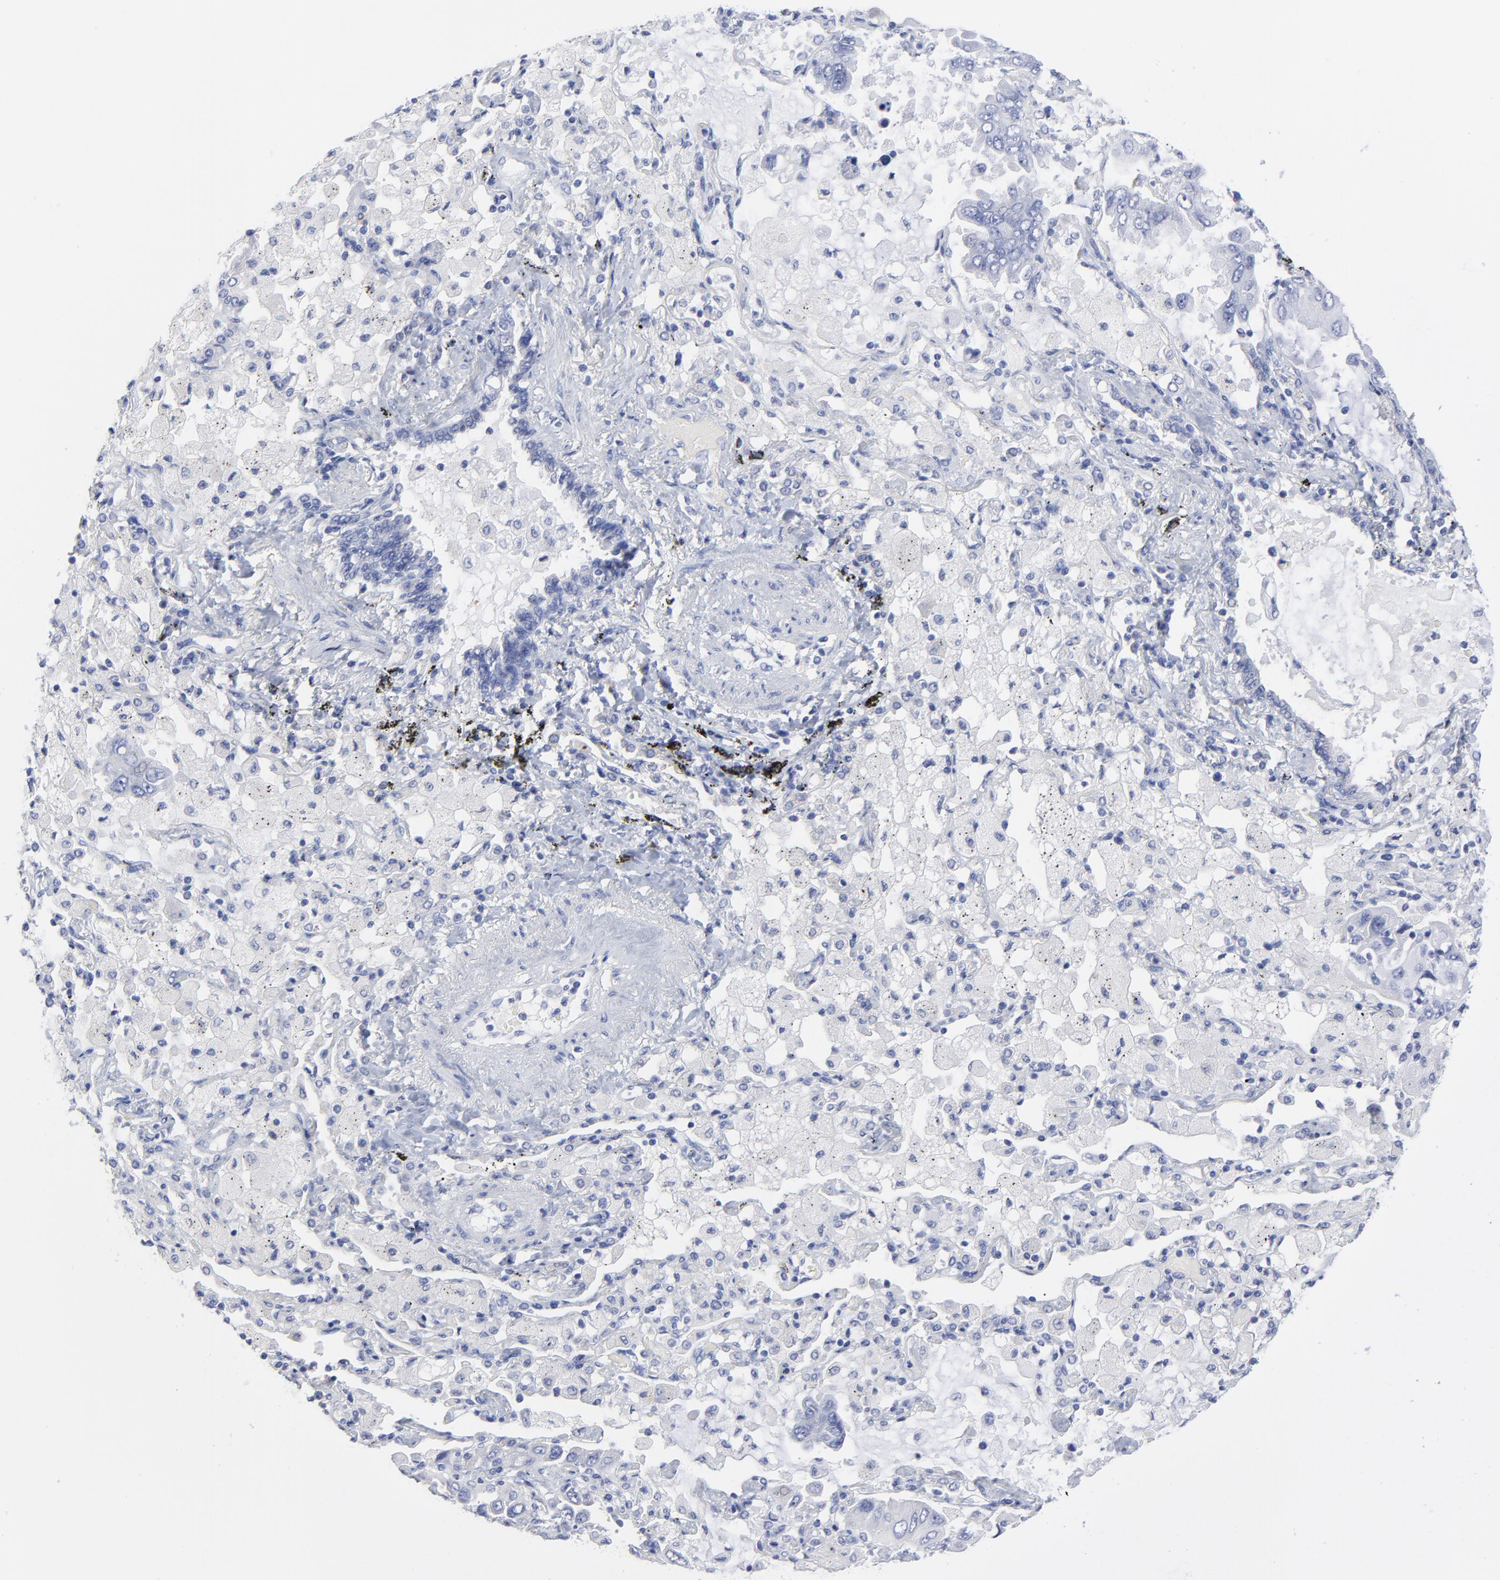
{"staining": {"intensity": "negative", "quantity": "none", "location": "none"}, "tissue": "lung cancer", "cell_type": "Tumor cells", "image_type": "cancer", "snomed": [{"axis": "morphology", "description": "Adenocarcinoma, NOS"}, {"axis": "topography", "description": "Lung"}], "caption": "The photomicrograph reveals no significant positivity in tumor cells of adenocarcinoma (lung). (DAB IHC visualized using brightfield microscopy, high magnification).", "gene": "DUSP9", "patient": {"sex": "male", "age": 64}}